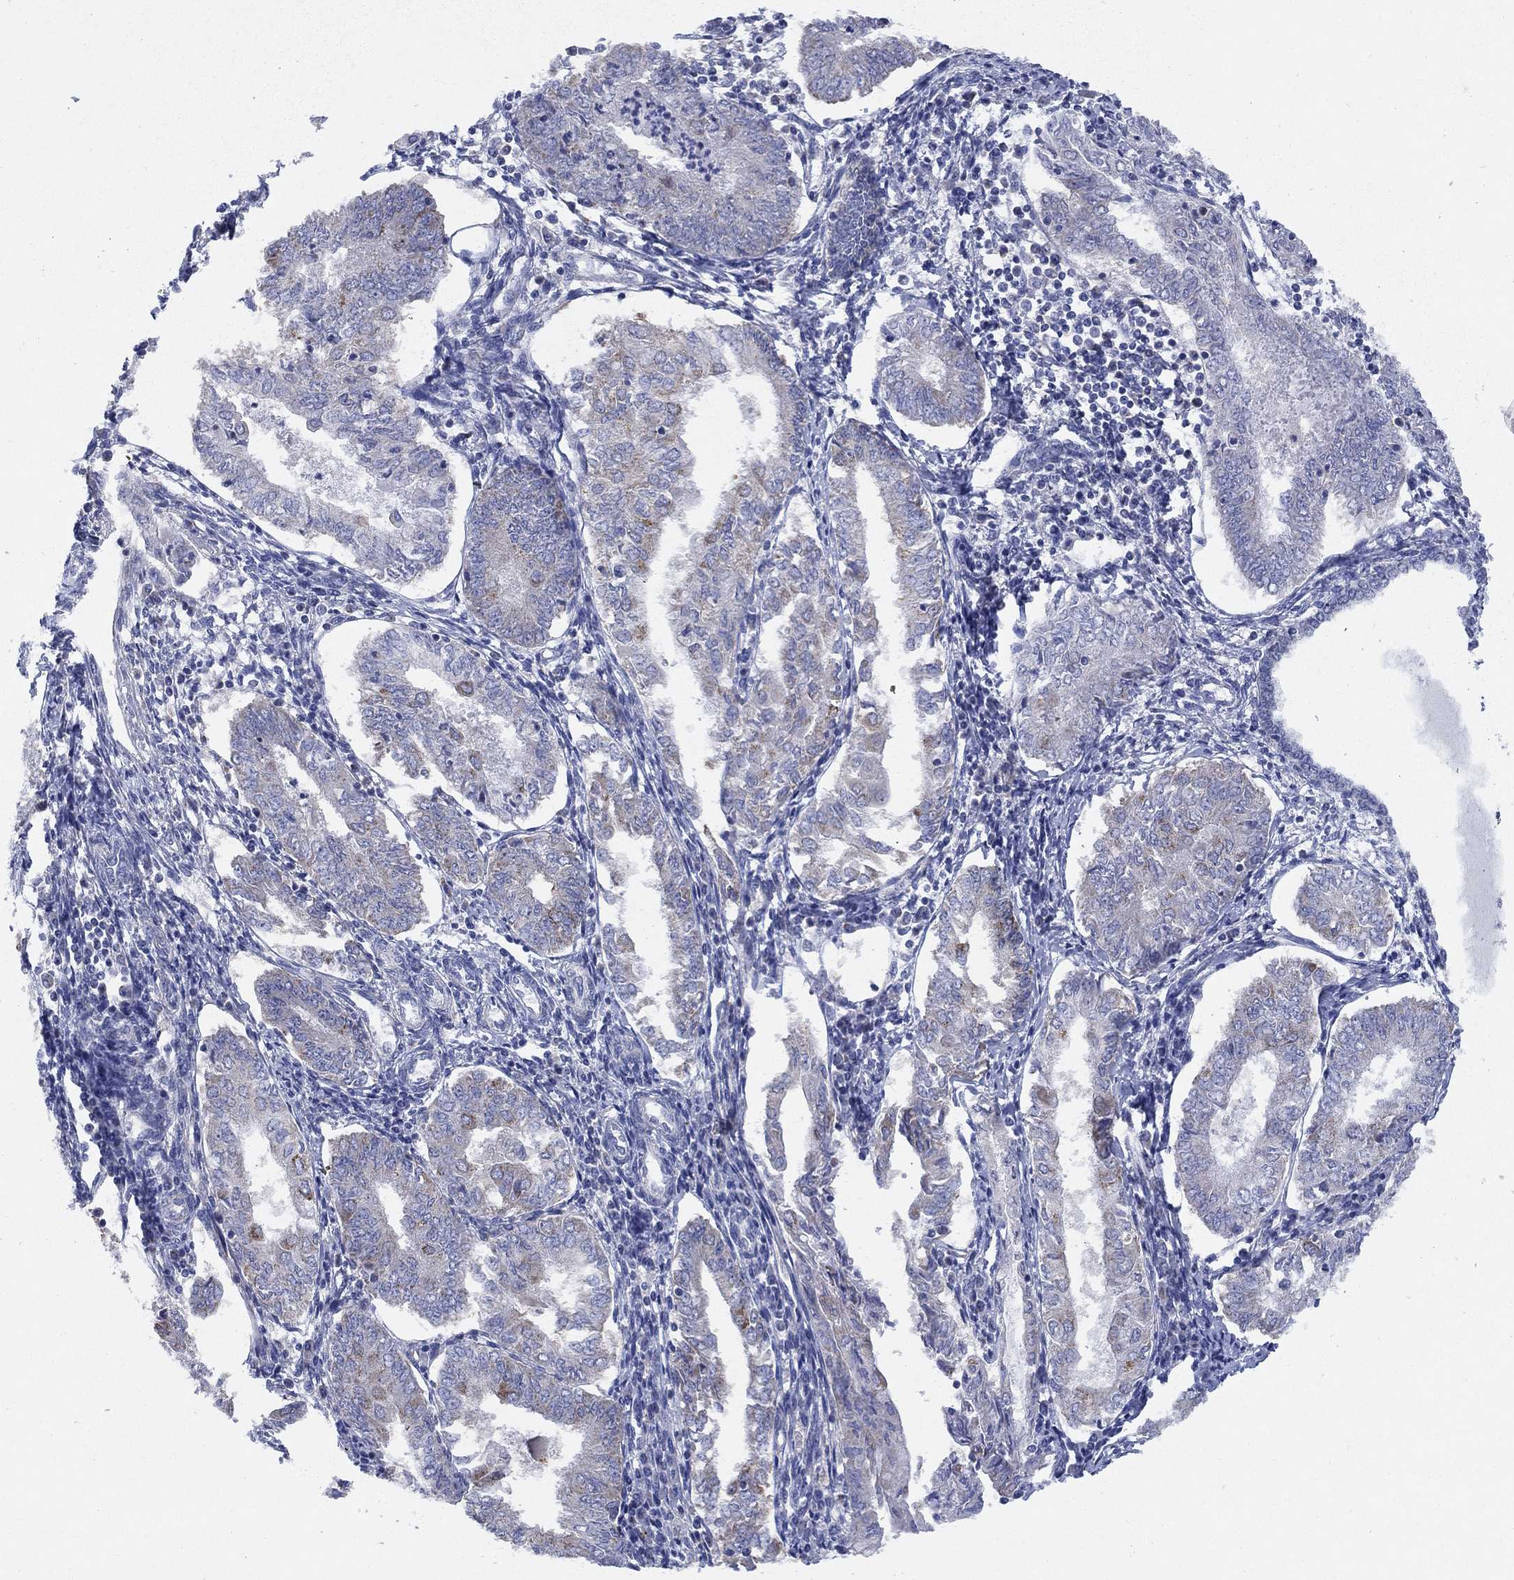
{"staining": {"intensity": "moderate", "quantity": "<25%", "location": "cytoplasmic/membranous"}, "tissue": "endometrial cancer", "cell_type": "Tumor cells", "image_type": "cancer", "snomed": [{"axis": "morphology", "description": "Adenocarcinoma, NOS"}, {"axis": "topography", "description": "Endometrium"}], "caption": "Moderate cytoplasmic/membranous expression is seen in about <25% of tumor cells in endometrial cancer.", "gene": "CLVS1", "patient": {"sex": "female", "age": 68}}